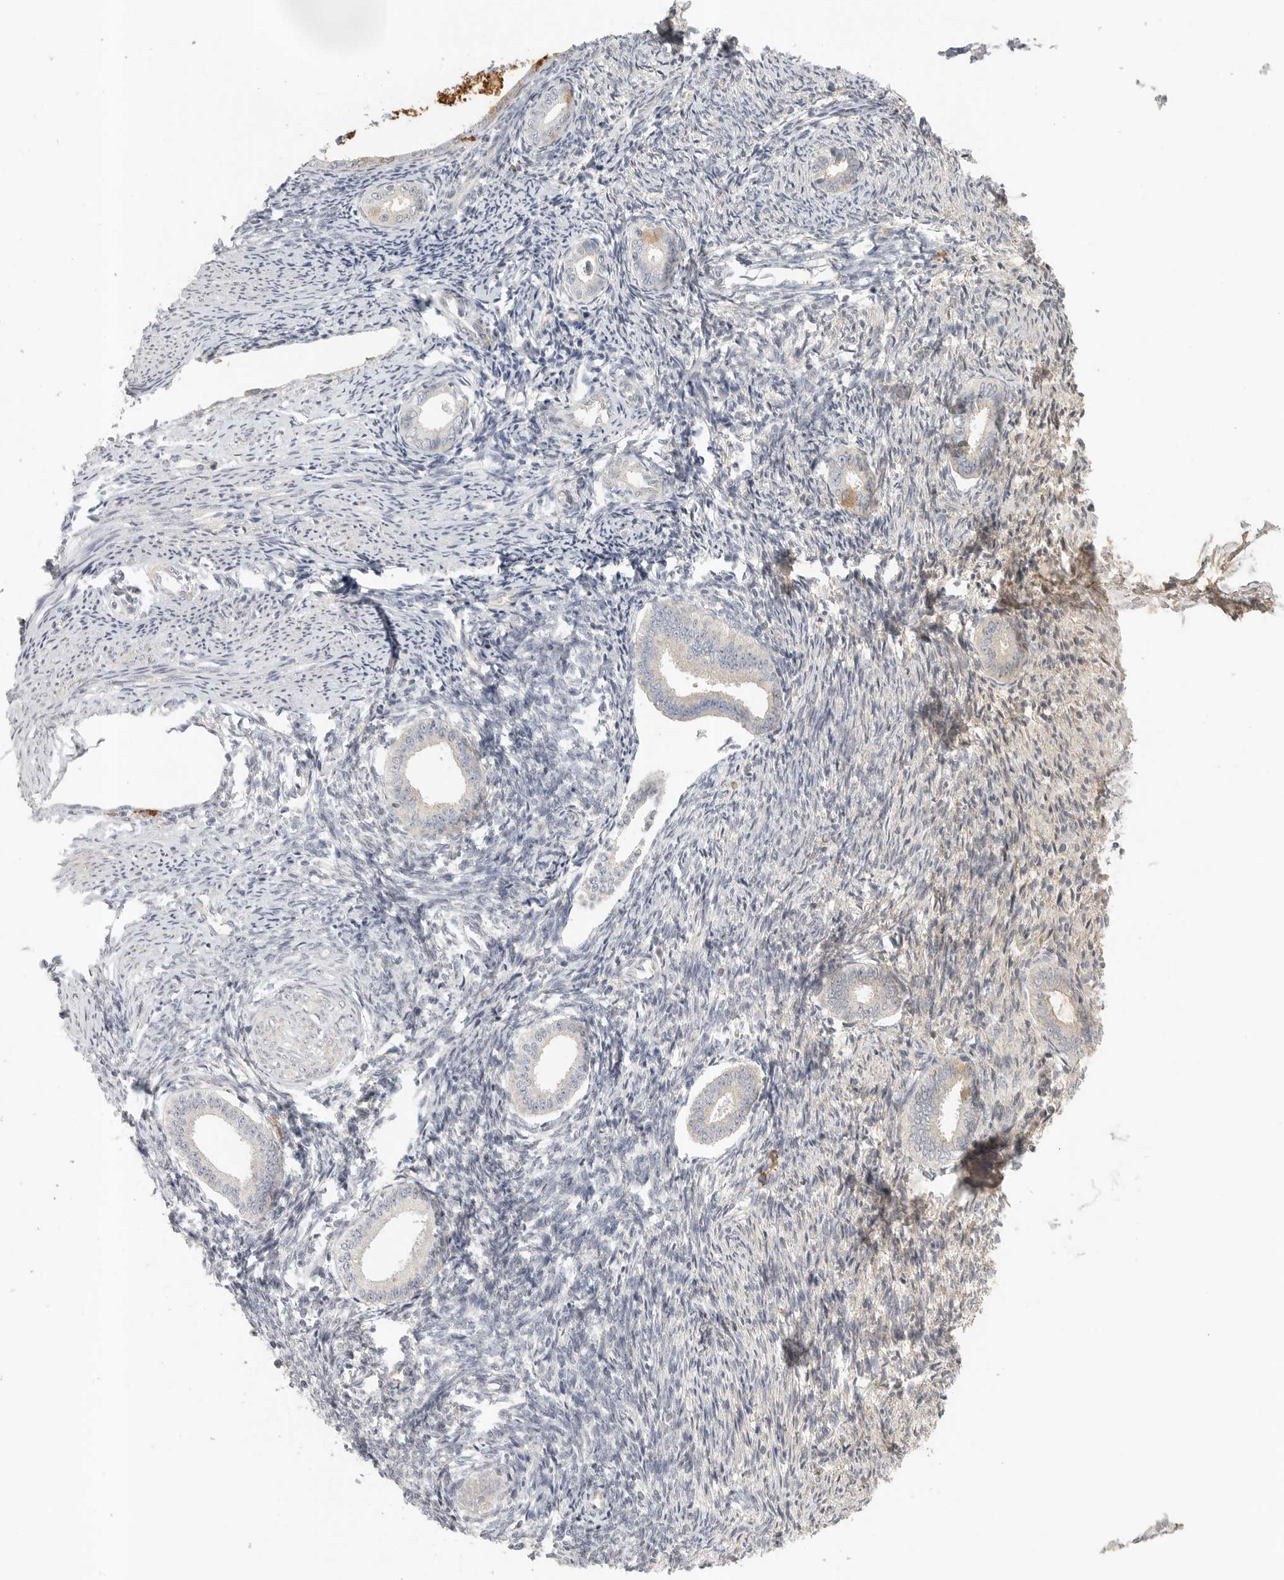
{"staining": {"intensity": "negative", "quantity": "none", "location": "none"}, "tissue": "endometrium", "cell_type": "Cells in endometrial stroma", "image_type": "normal", "snomed": [{"axis": "morphology", "description": "Normal tissue, NOS"}, {"axis": "topography", "description": "Endometrium"}], "caption": "A micrograph of endometrium stained for a protein exhibits no brown staining in cells in endometrial stroma. (DAB immunohistochemistry (IHC) with hematoxylin counter stain).", "gene": "SLC25A36", "patient": {"sex": "female", "age": 56}}